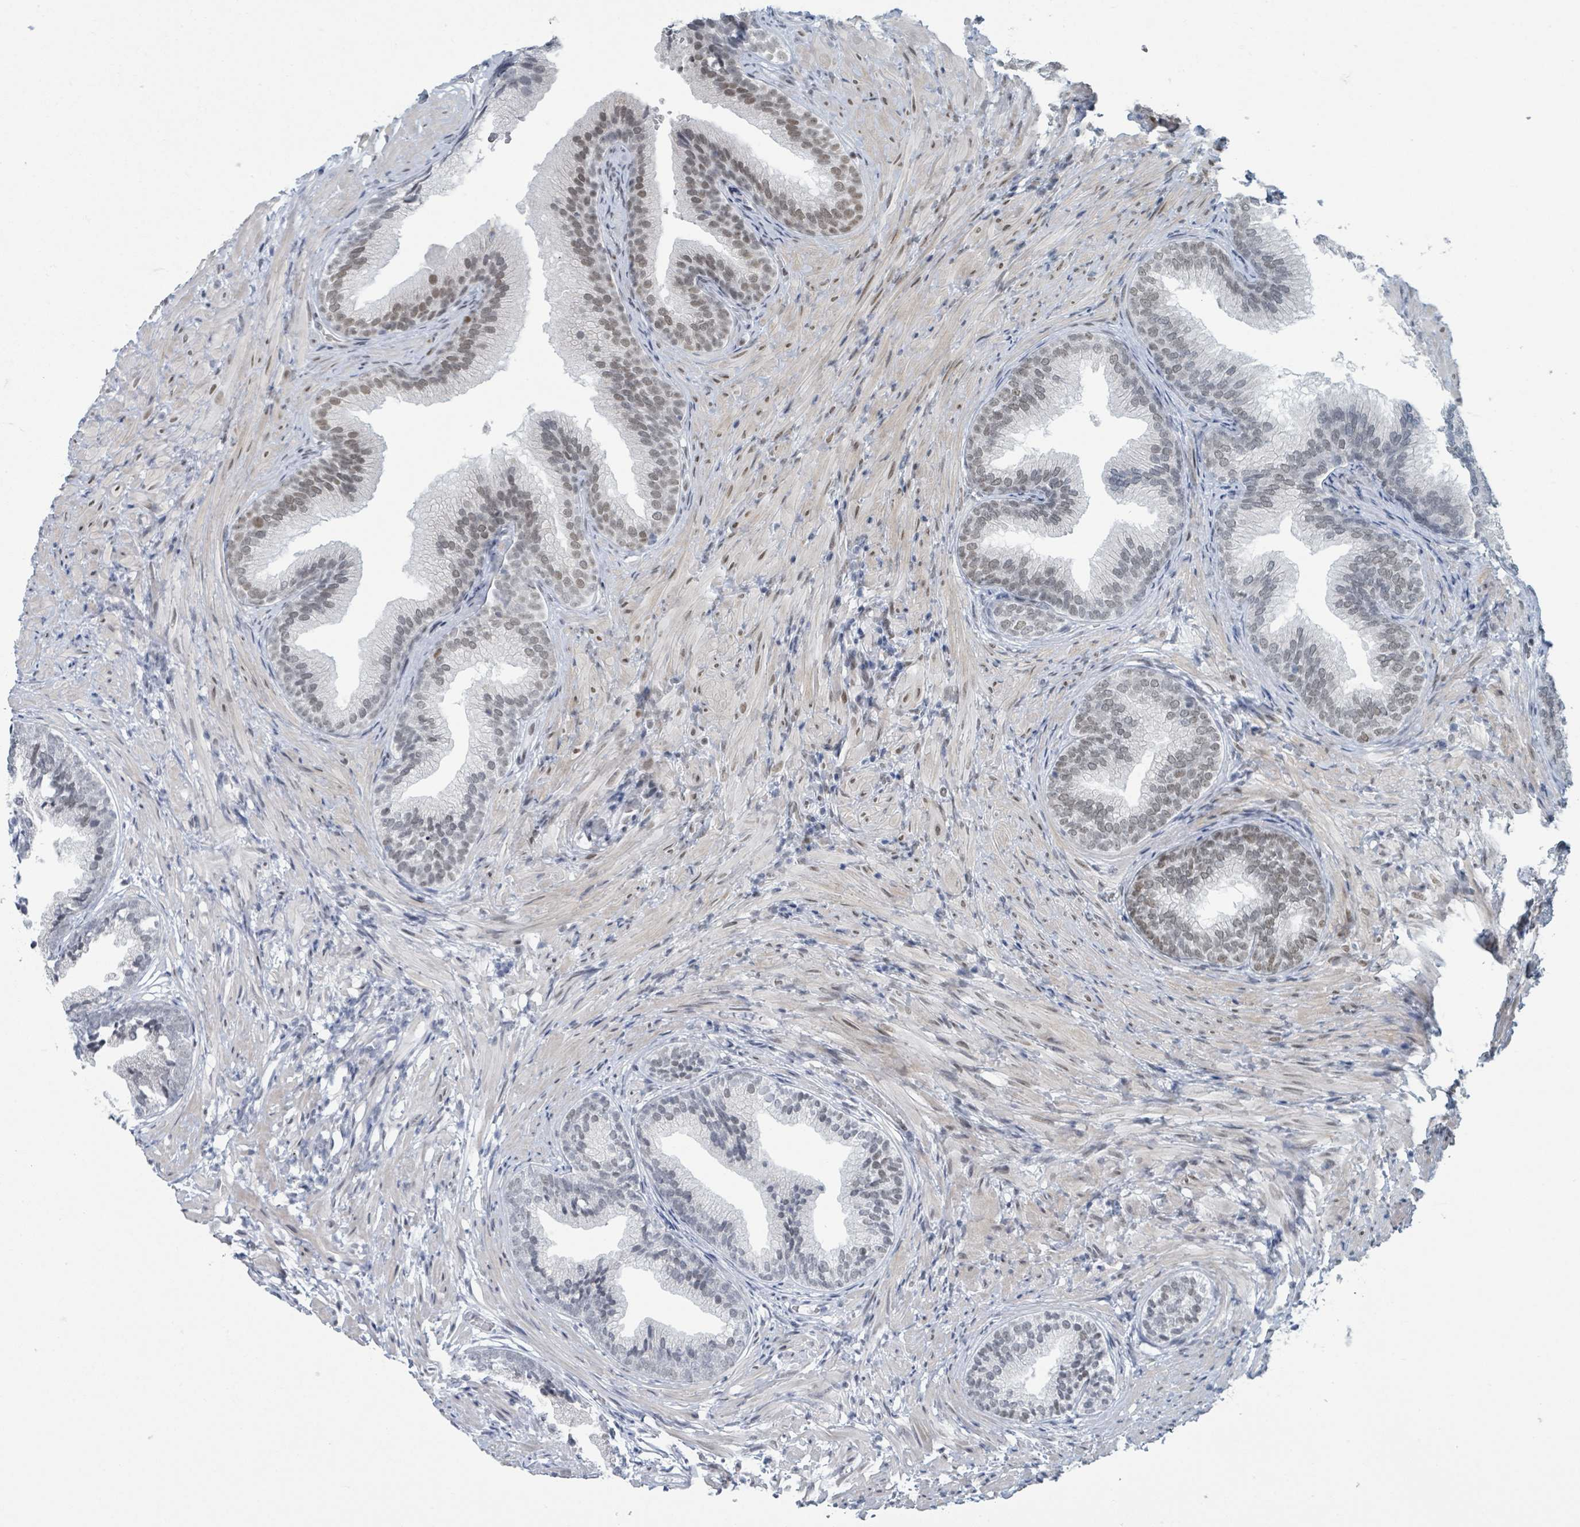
{"staining": {"intensity": "moderate", "quantity": "25%-75%", "location": "nuclear"}, "tissue": "prostate", "cell_type": "Glandular cells", "image_type": "normal", "snomed": [{"axis": "morphology", "description": "Normal tissue, NOS"}, {"axis": "topography", "description": "Prostate"}], "caption": "Prostate was stained to show a protein in brown. There is medium levels of moderate nuclear staining in about 25%-75% of glandular cells. Immunohistochemistry stains the protein of interest in brown and the nuclei are stained blue.", "gene": "EHMT2", "patient": {"sex": "male", "age": 76}}